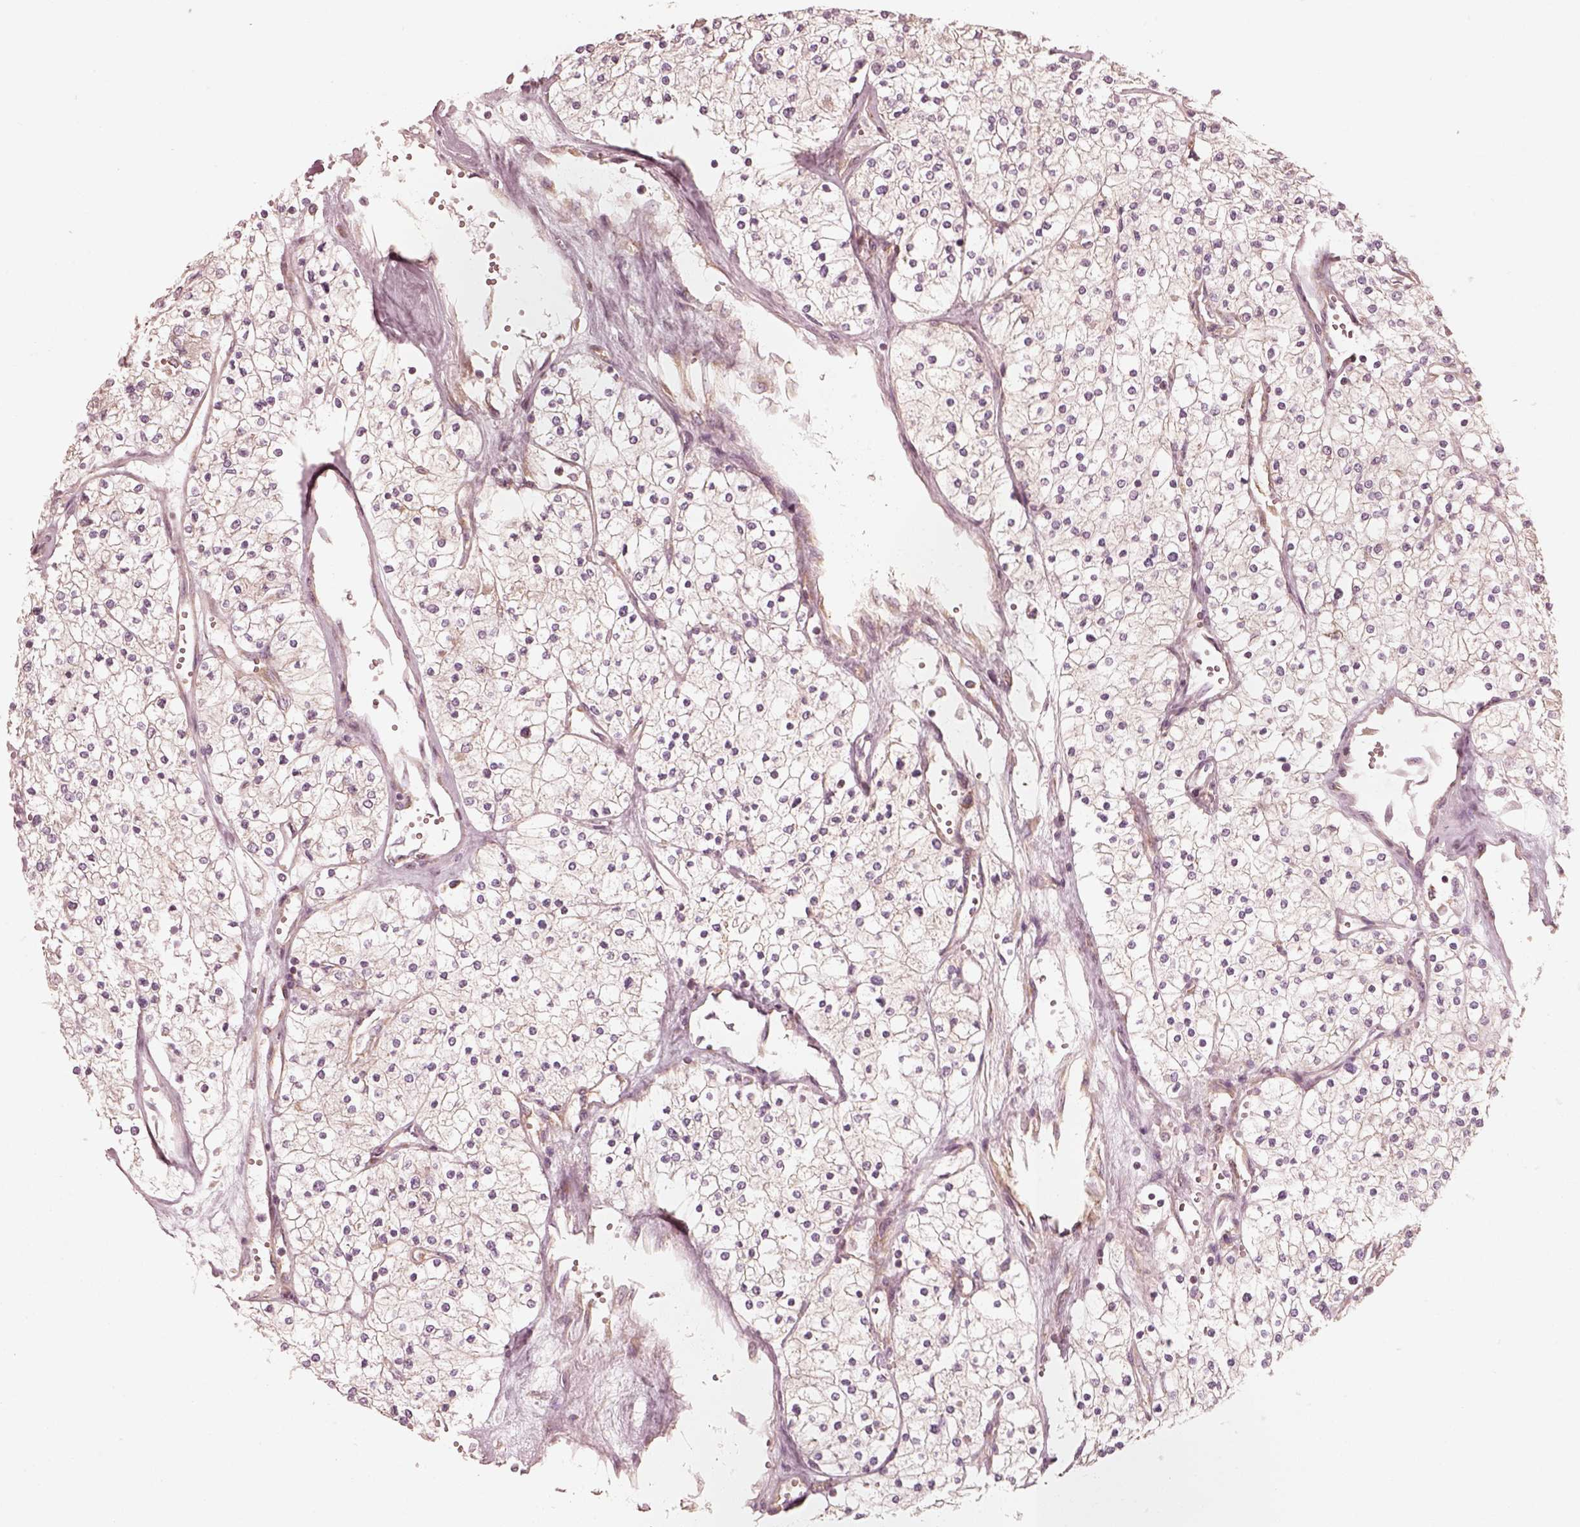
{"staining": {"intensity": "weak", "quantity": ">75%", "location": "cytoplasmic/membranous"}, "tissue": "renal cancer", "cell_type": "Tumor cells", "image_type": "cancer", "snomed": [{"axis": "morphology", "description": "Adenocarcinoma, NOS"}, {"axis": "topography", "description": "Kidney"}], "caption": "Tumor cells exhibit low levels of weak cytoplasmic/membranous positivity in about >75% of cells in human adenocarcinoma (renal). Ihc stains the protein in brown and the nuclei are stained blue.", "gene": "CNOT2", "patient": {"sex": "male", "age": 80}}